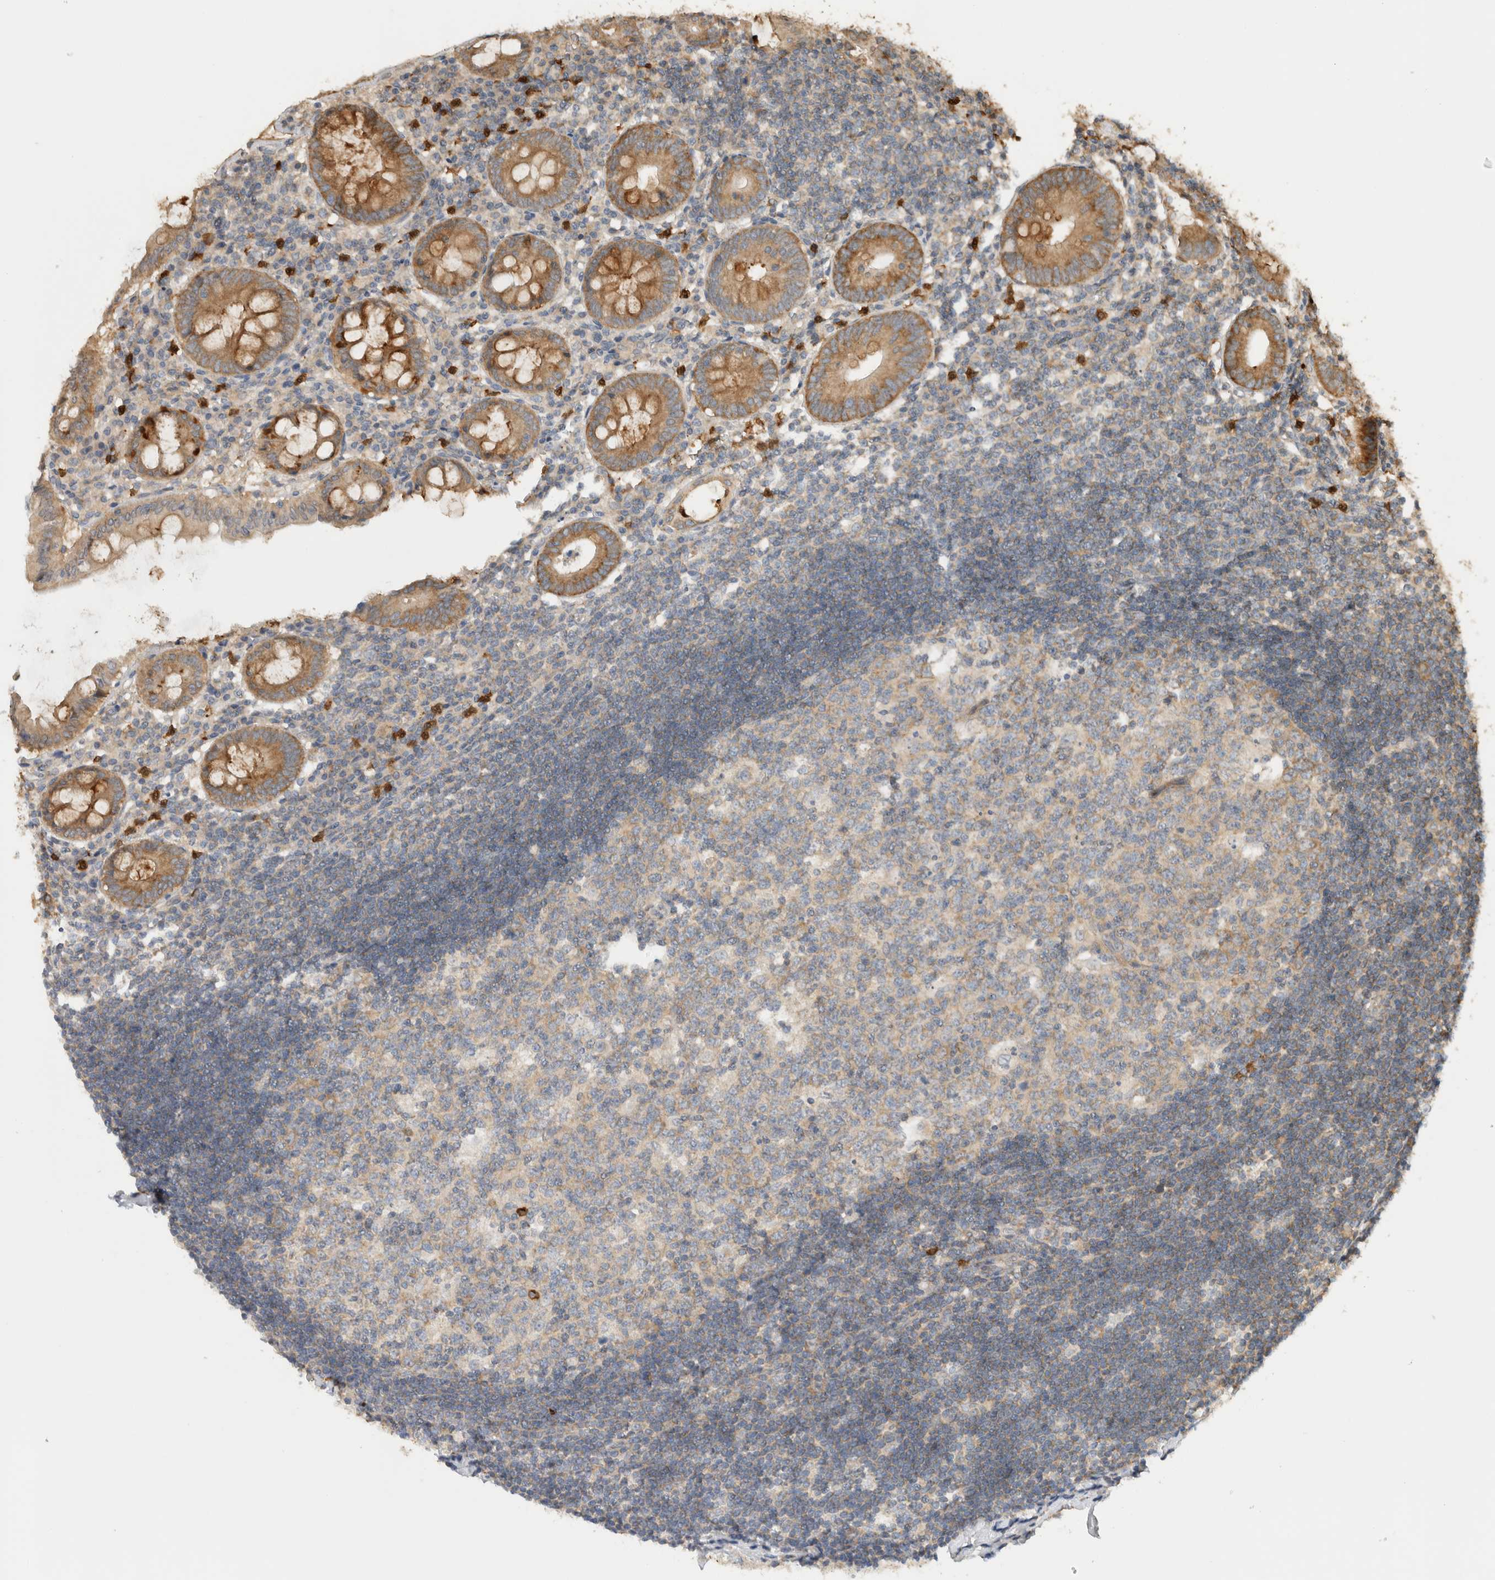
{"staining": {"intensity": "strong", "quantity": ">75%", "location": "cytoplasmic/membranous"}, "tissue": "appendix", "cell_type": "Glandular cells", "image_type": "normal", "snomed": [{"axis": "morphology", "description": "Normal tissue, NOS"}, {"axis": "topography", "description": "Appendix"}], "caption": "Human appendix stained for a protein (brown) exhibits strong cytoplasmic/membranous positive staining in about >75% of glandular cells.", "gene": "PUM1", "patient": {"sex": "female", "age": 54}}